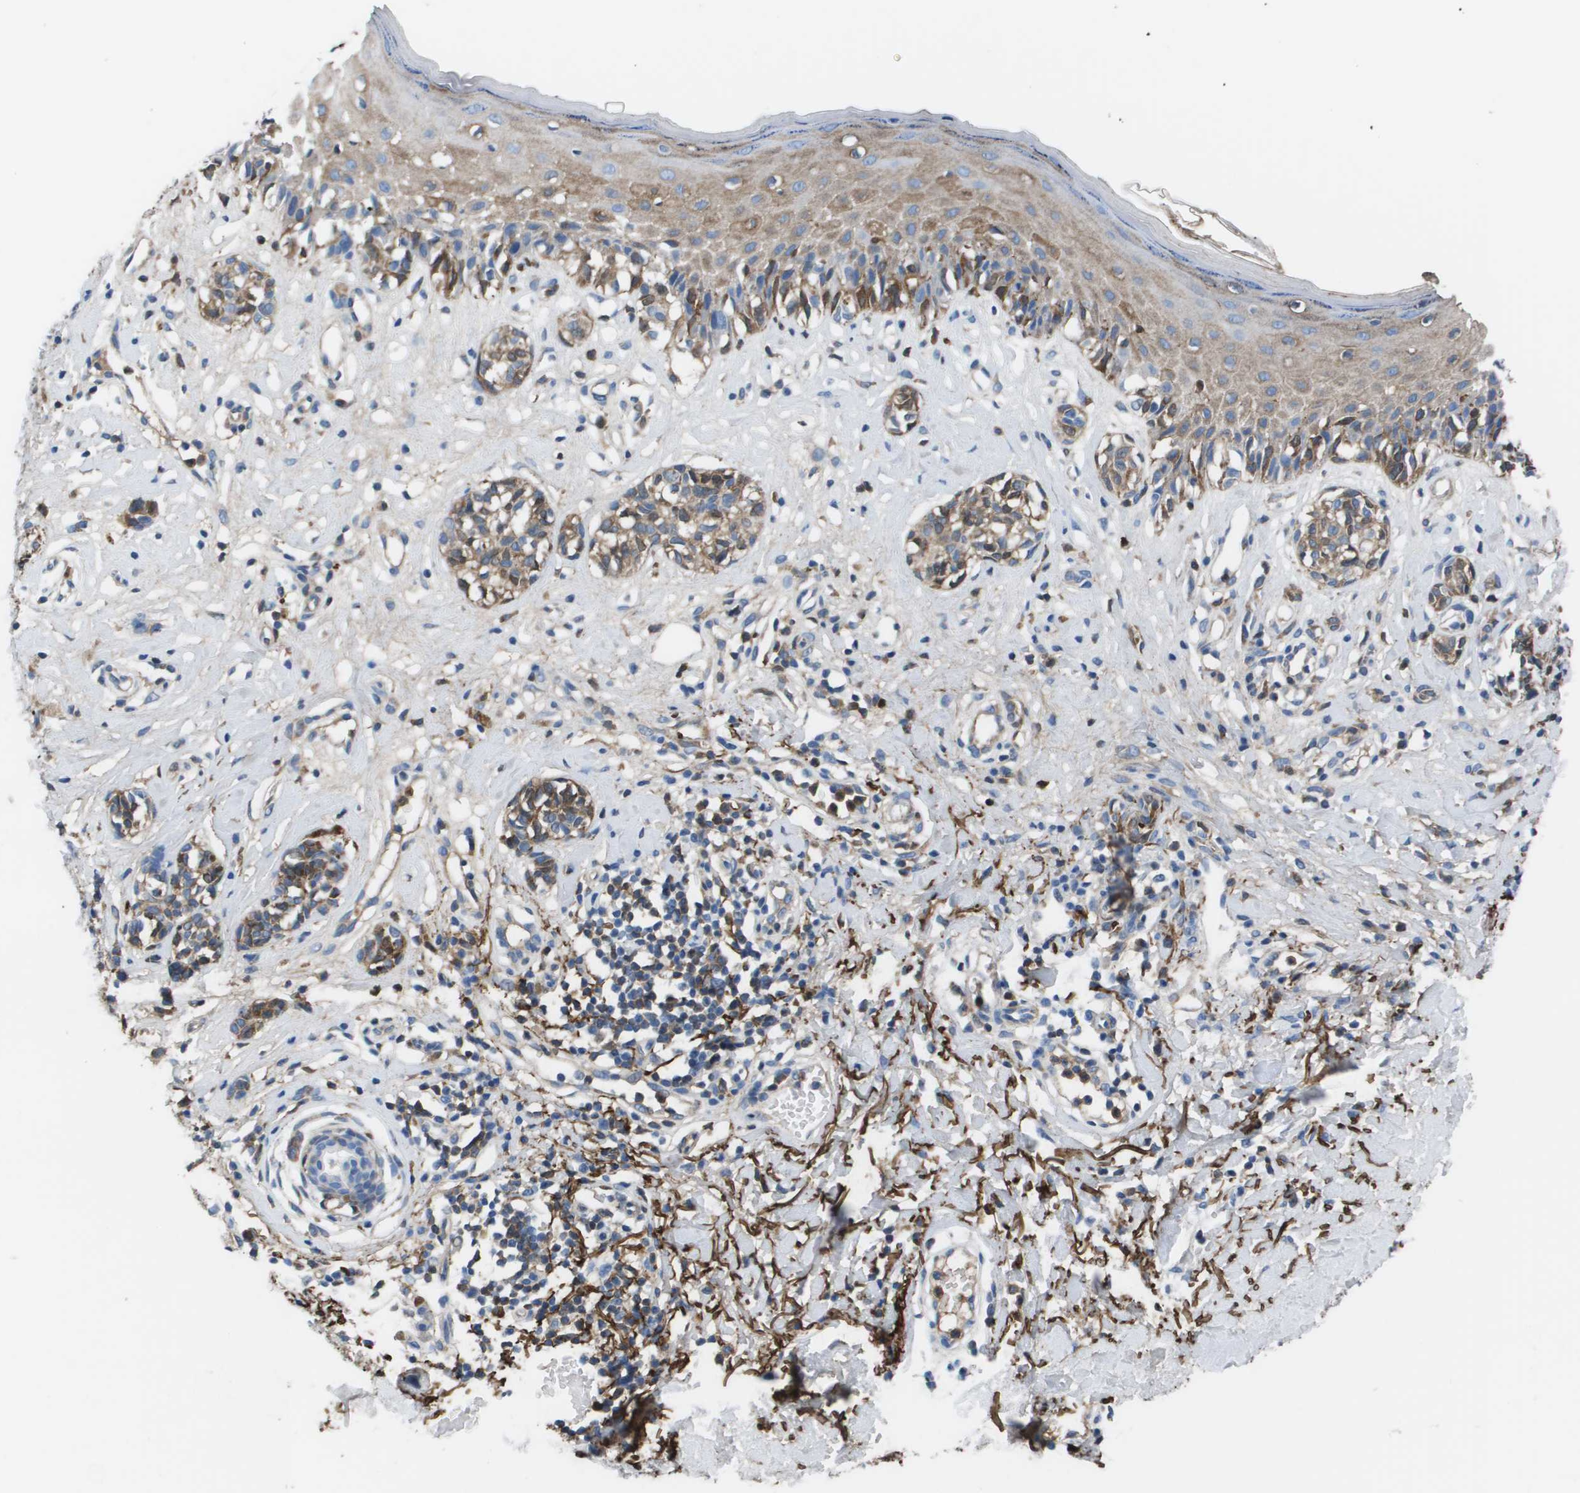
{"staining": {"intensity": "moderate", "quantity": ">75%", "location": "cytoplasmic/membranous"}, "tissue": "melanoma", "cell_type": "Tumor cells", "image_type": "cancer", "snomed": [{"axis": "morphology", "description": "Malignant melanoma, NOS"}, {"axis": "topography", "description": "Skin"}], "caption": "Protein staining of malignant melanoma tissue demonstrates moderate cytoplasmic/membranous expression in about >75% of tumor cells.", "gene": "VTN", "patient": {"sex": "male", "age": 64}}